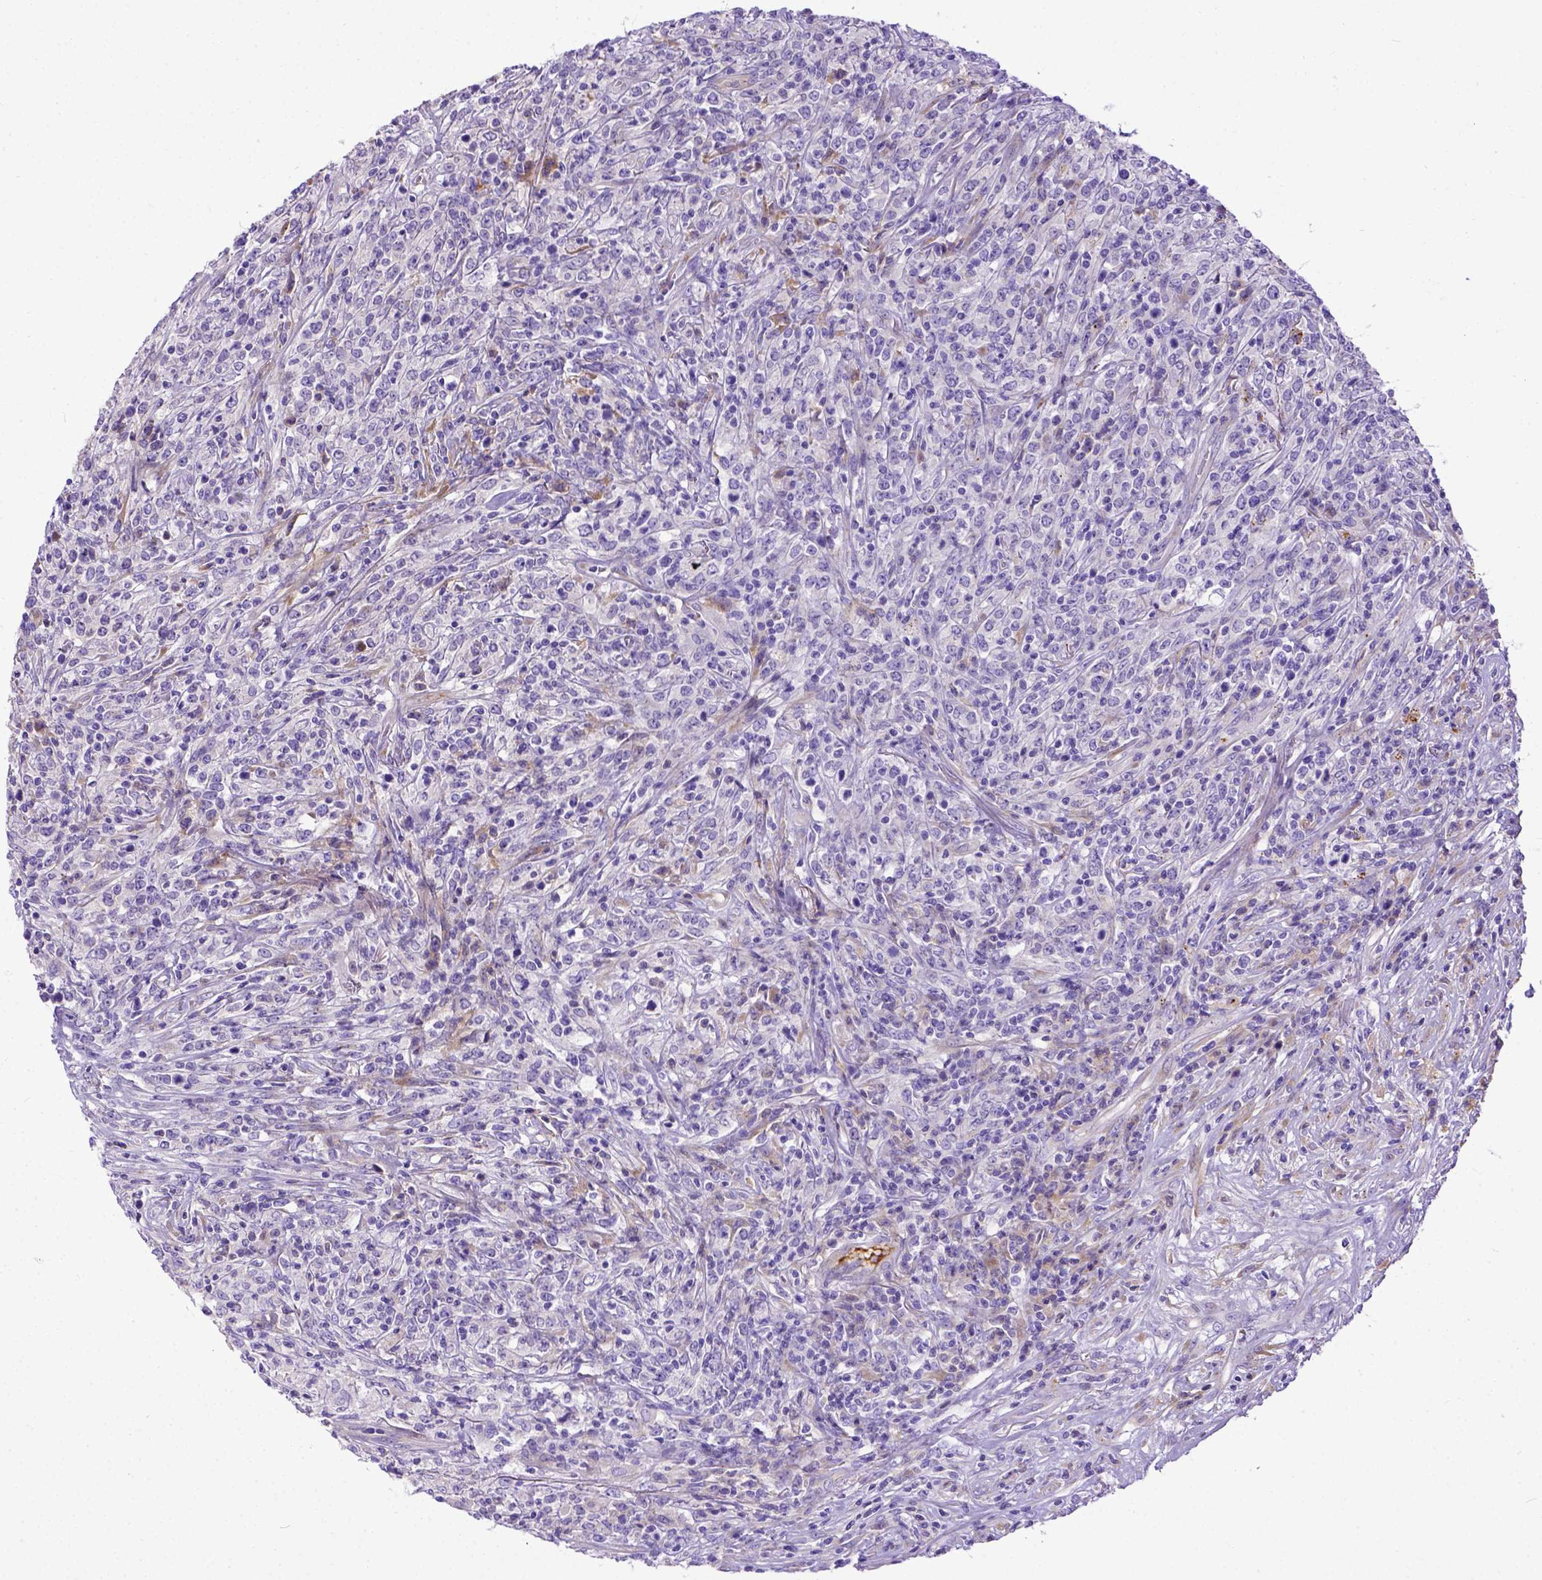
{"staining": {"intensity": "negative", "quantity": "none", "location": "none"}, "tissue": "lymphoma", "cell_type": "Tumor cells", "image_type": "cancer", "snomed": [{"axis": "morphology", "description": "Malignant lymphoma, non-Hodgkin's type, High grade"}, {"axis": "topography", "description": "Lung"}], "caption": "Immunohistochemical staining of human lymphoma exhibits no significant expression in tumor cells.", "gene": "CFAP300", "patient": {"sex": "male", "age": 79}}